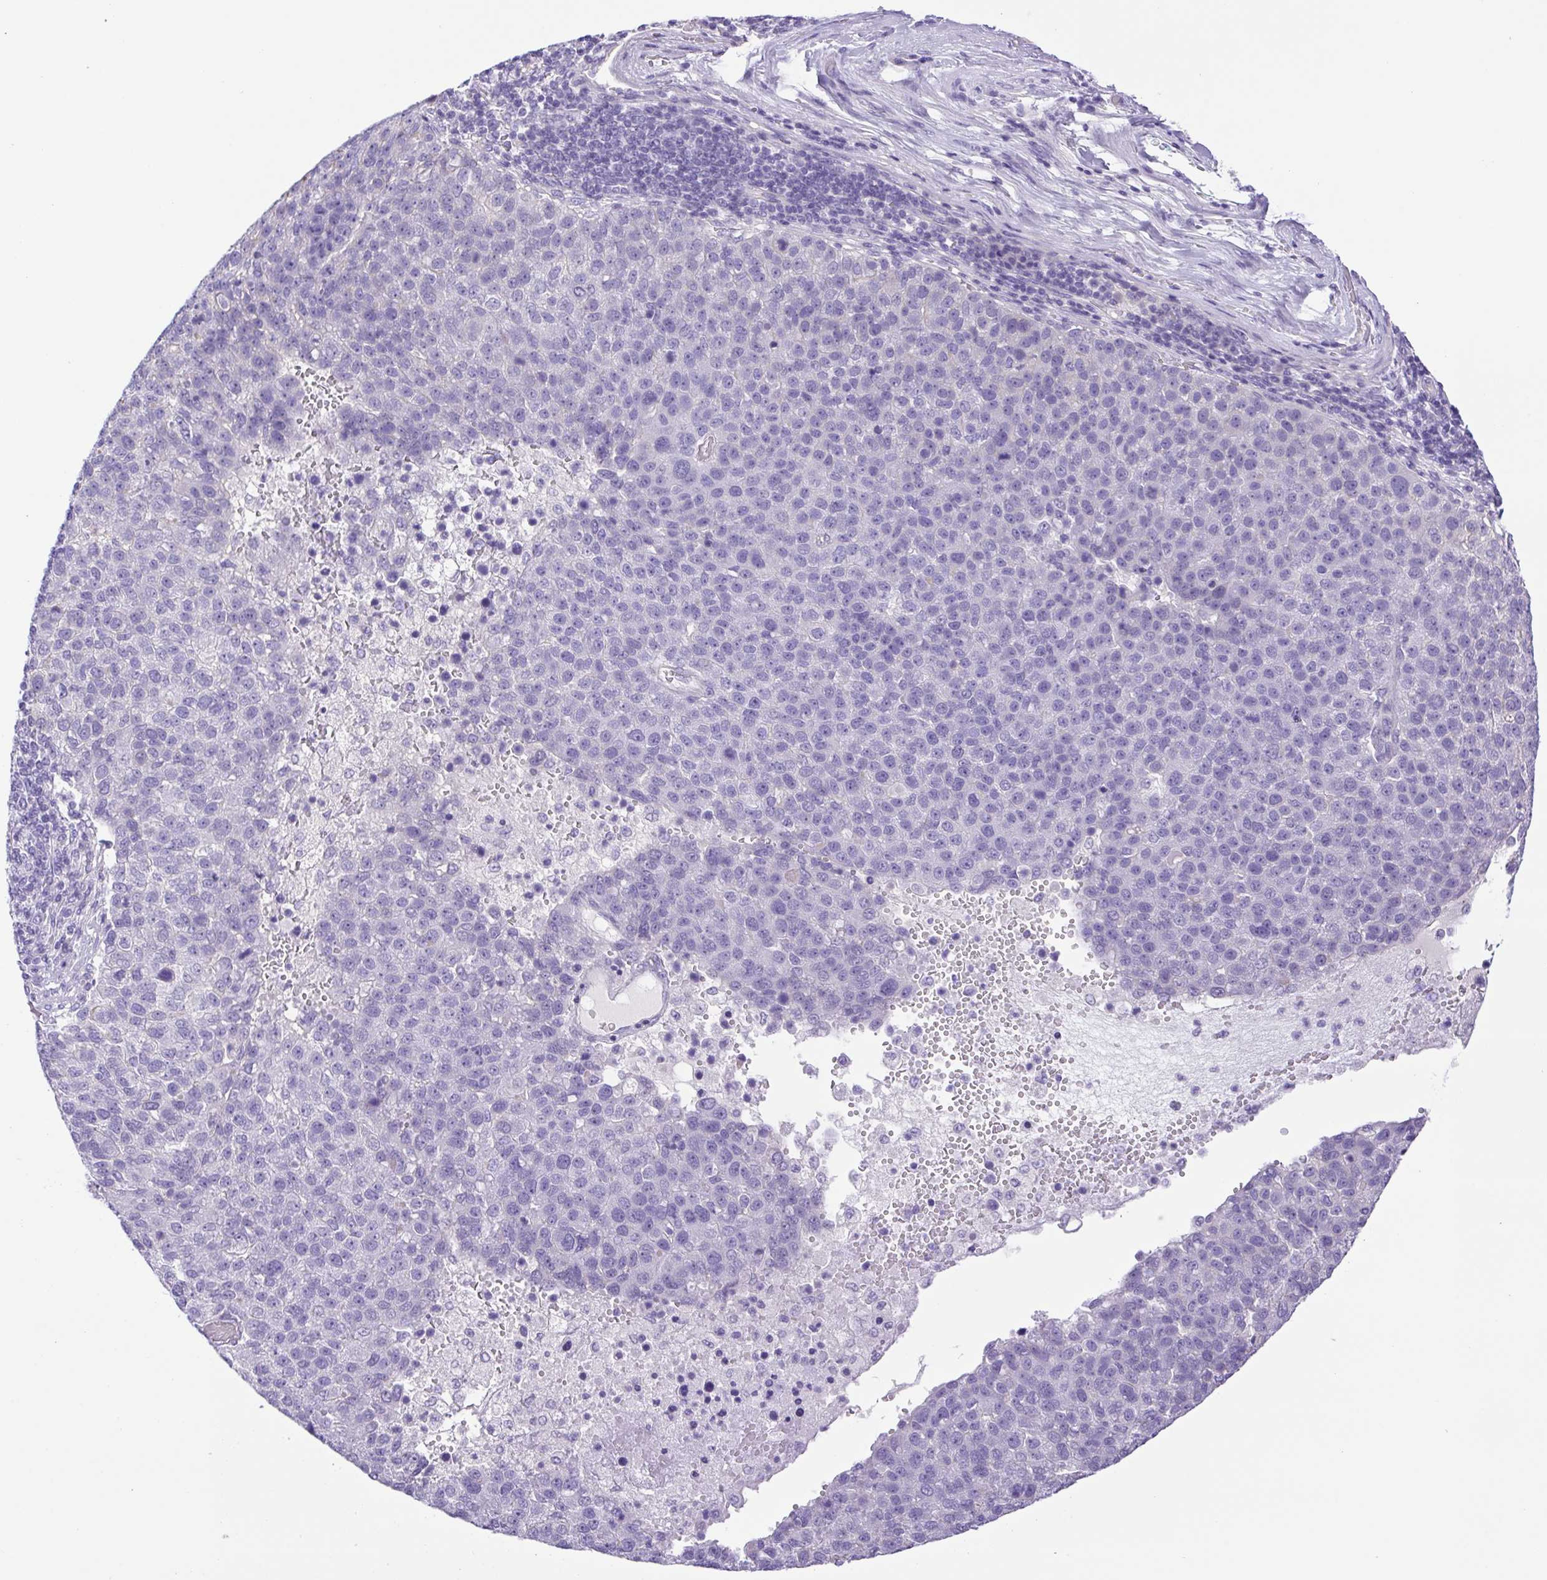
{"staining": {"intensity": "negative", "quantity": "none", "location": "none"}, "tissue": "pancreatic cancer", "cell_type": "Tumor cells", "image_type": "cancer", "snomed": [{"axis": "morphology", "description": "Adenocarcinoma, NOS"}, {"axis": "topography", "description": "Pancreas"}], "caption": "An immunohistochemistry image of adenocarcinoma (pancreatic) is shown. There is no staining in tumor cells of adenocarcinoma (pancreatic). (DAB (3,3'-diaminobenzidine) immunohistochemistry (IHC) with hematoxylin counter stain).", "gene": "CDSN", "patient": {"sex": "female", "age": 61}}